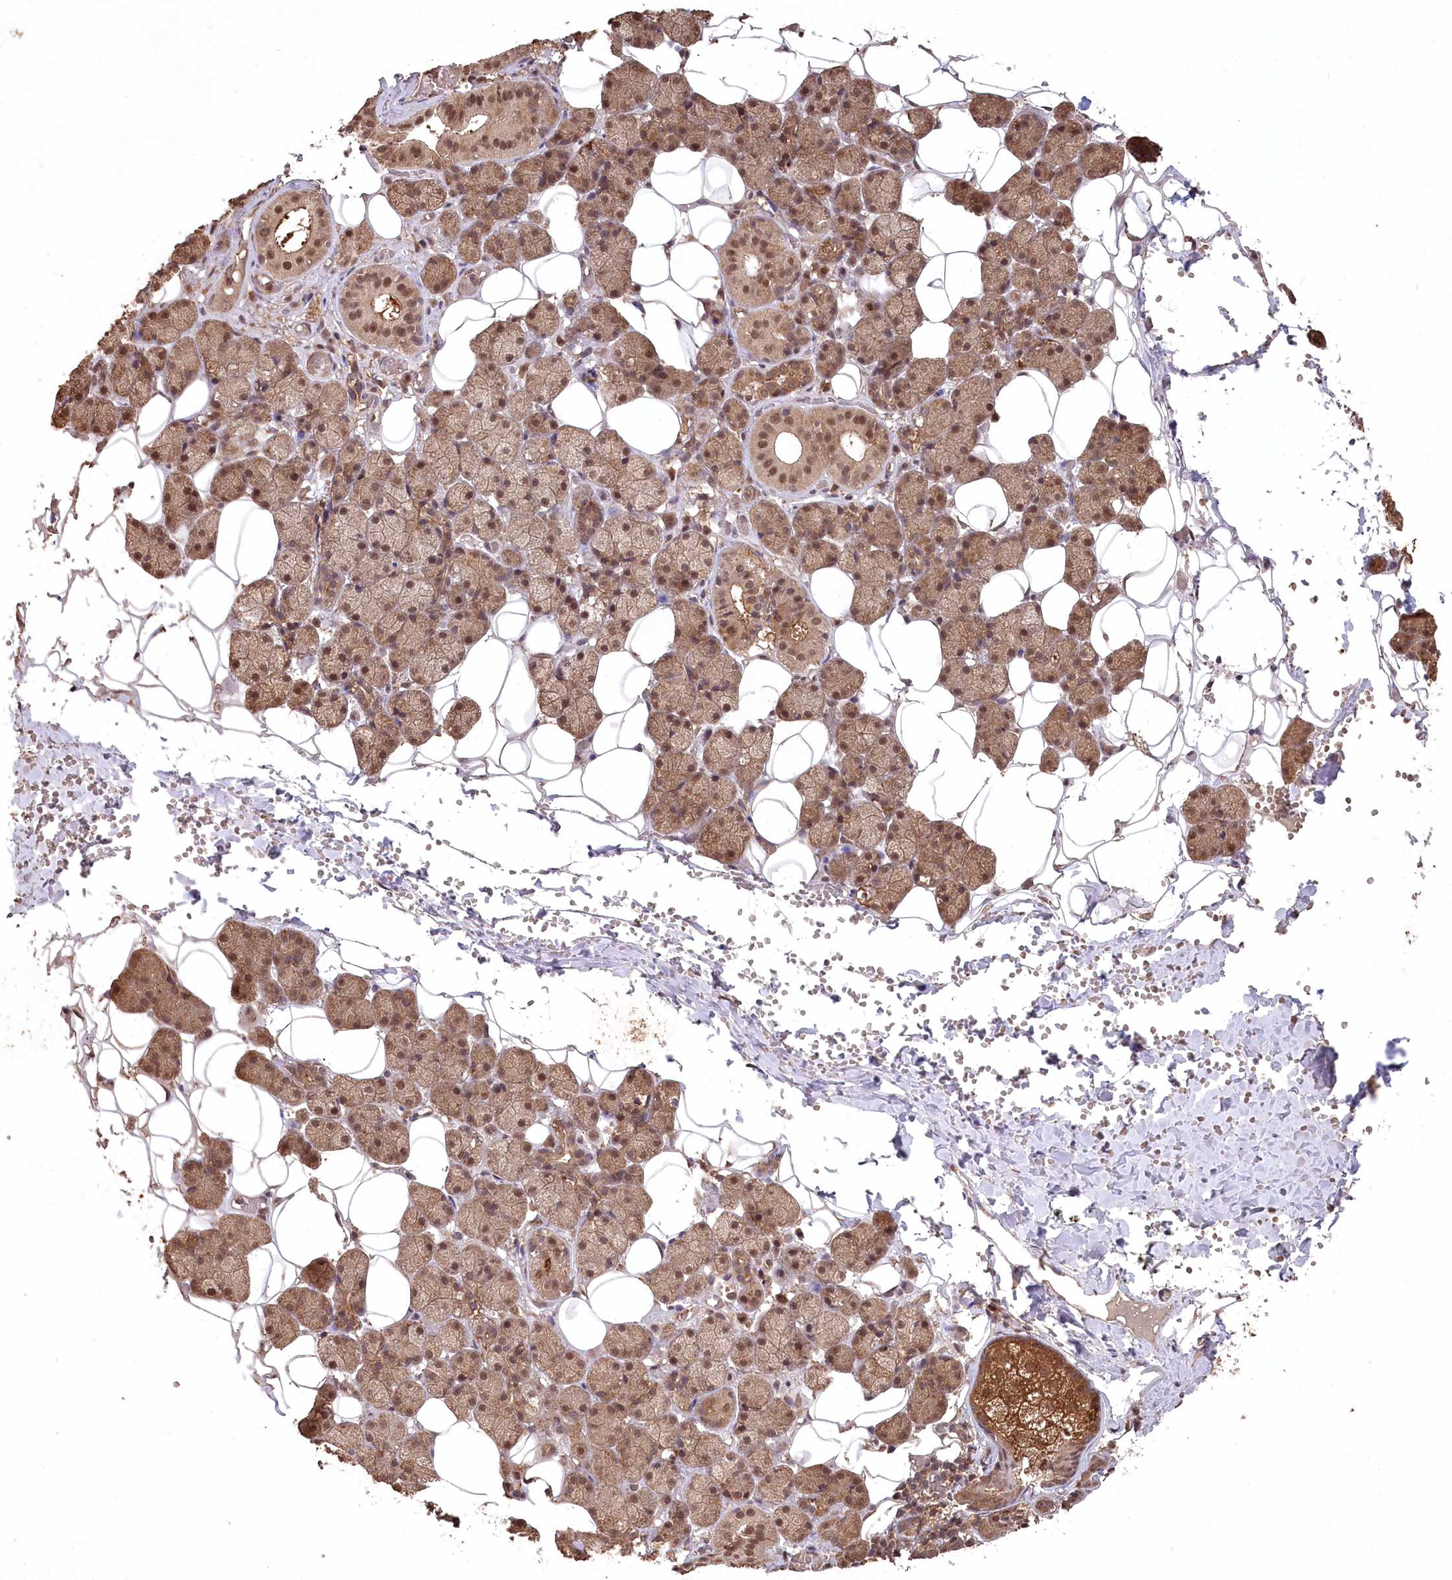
{"staining": {"intensity": "moderate", "quantity": ">75%", "location": "cytoplasmic/membranous,nuclear"}, "tissue": "salivary gland", "cell_type": "Glandular cells", "image_type": "normal", "snomed": [{"axis": "morphology", "description": "Normal tissue, NOS"}, {"axis": "topography", "description": "Salivary gland"}], "caption": "IHC staining of benign salivary gland, which shows medium levels of moderate cytoplasmic/membranous,nuclear staining in approximately >75% of glandular cells indicating moderate cytoplasmic/membranous,nuclear protein expression. The staining was performed using DAB (brown) for protein detection and nuclei were counterstained in hematoxylin (blue).", "gene": "PSMA1", "patient": {"sex": "female", "age": 33}}